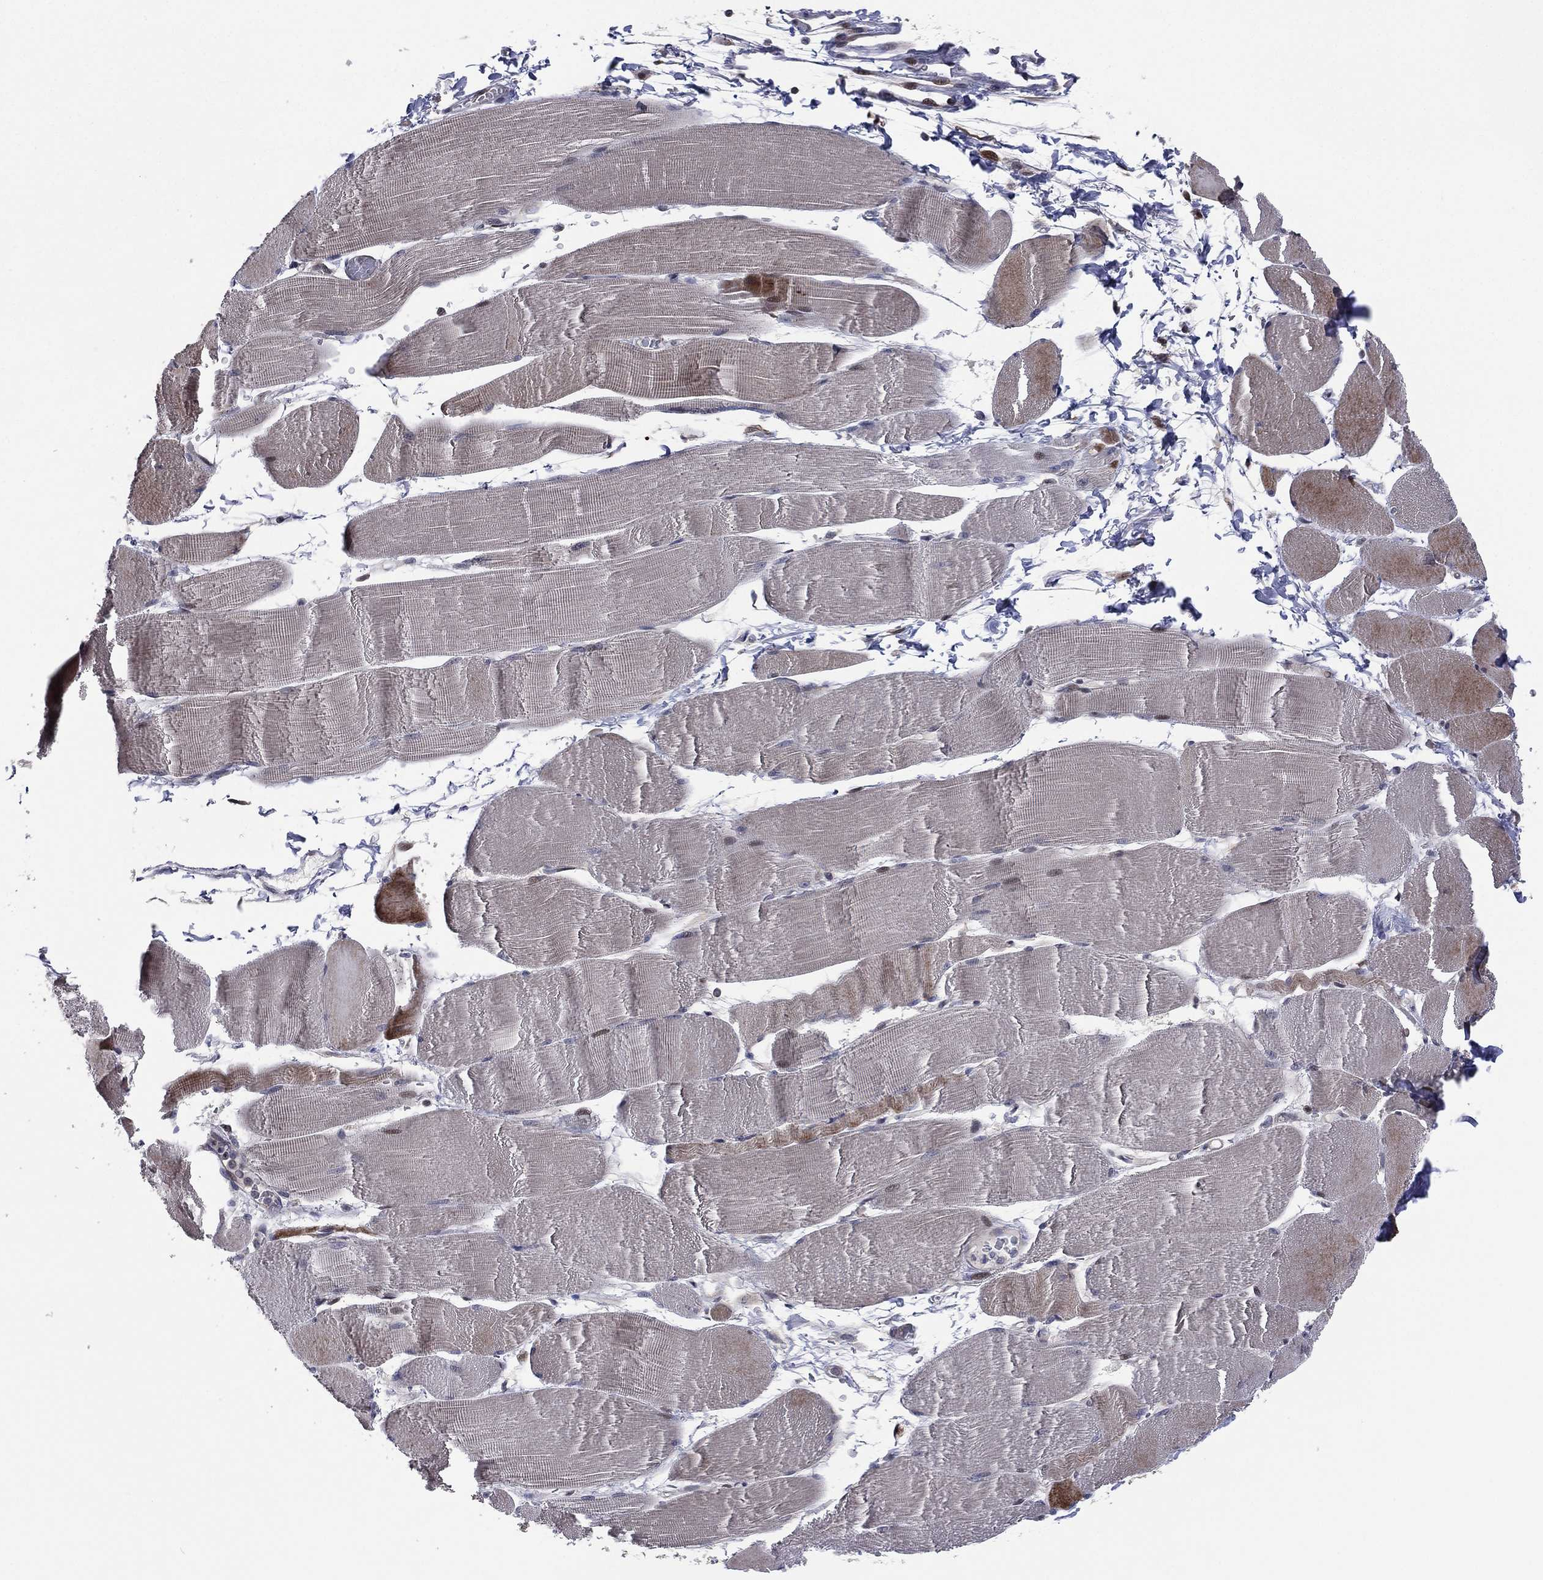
{"staining": {"intensity": "weak", "quantity": "25%-75%", "location": "cytoplasmic/membranous"}, "tissue": "skeletal muscle", "cell_type": "Myocytes", "image_type": "normal", "snomed": [{"axis": "morphology", "description": "Normal tissue, NOS"}, {"axis": "topography", "description": "Skeletal muscle"}], "caption": "This photomicrograph demonstrates immunohistochemistry (IHC) staining of unremarkable skeletal muscle, with low weak cytoplasmic/membranous staining in about 25%-75% of myocytes.", "gene": "UTP14A", "patient": {"sex": "male", "age": 56}}